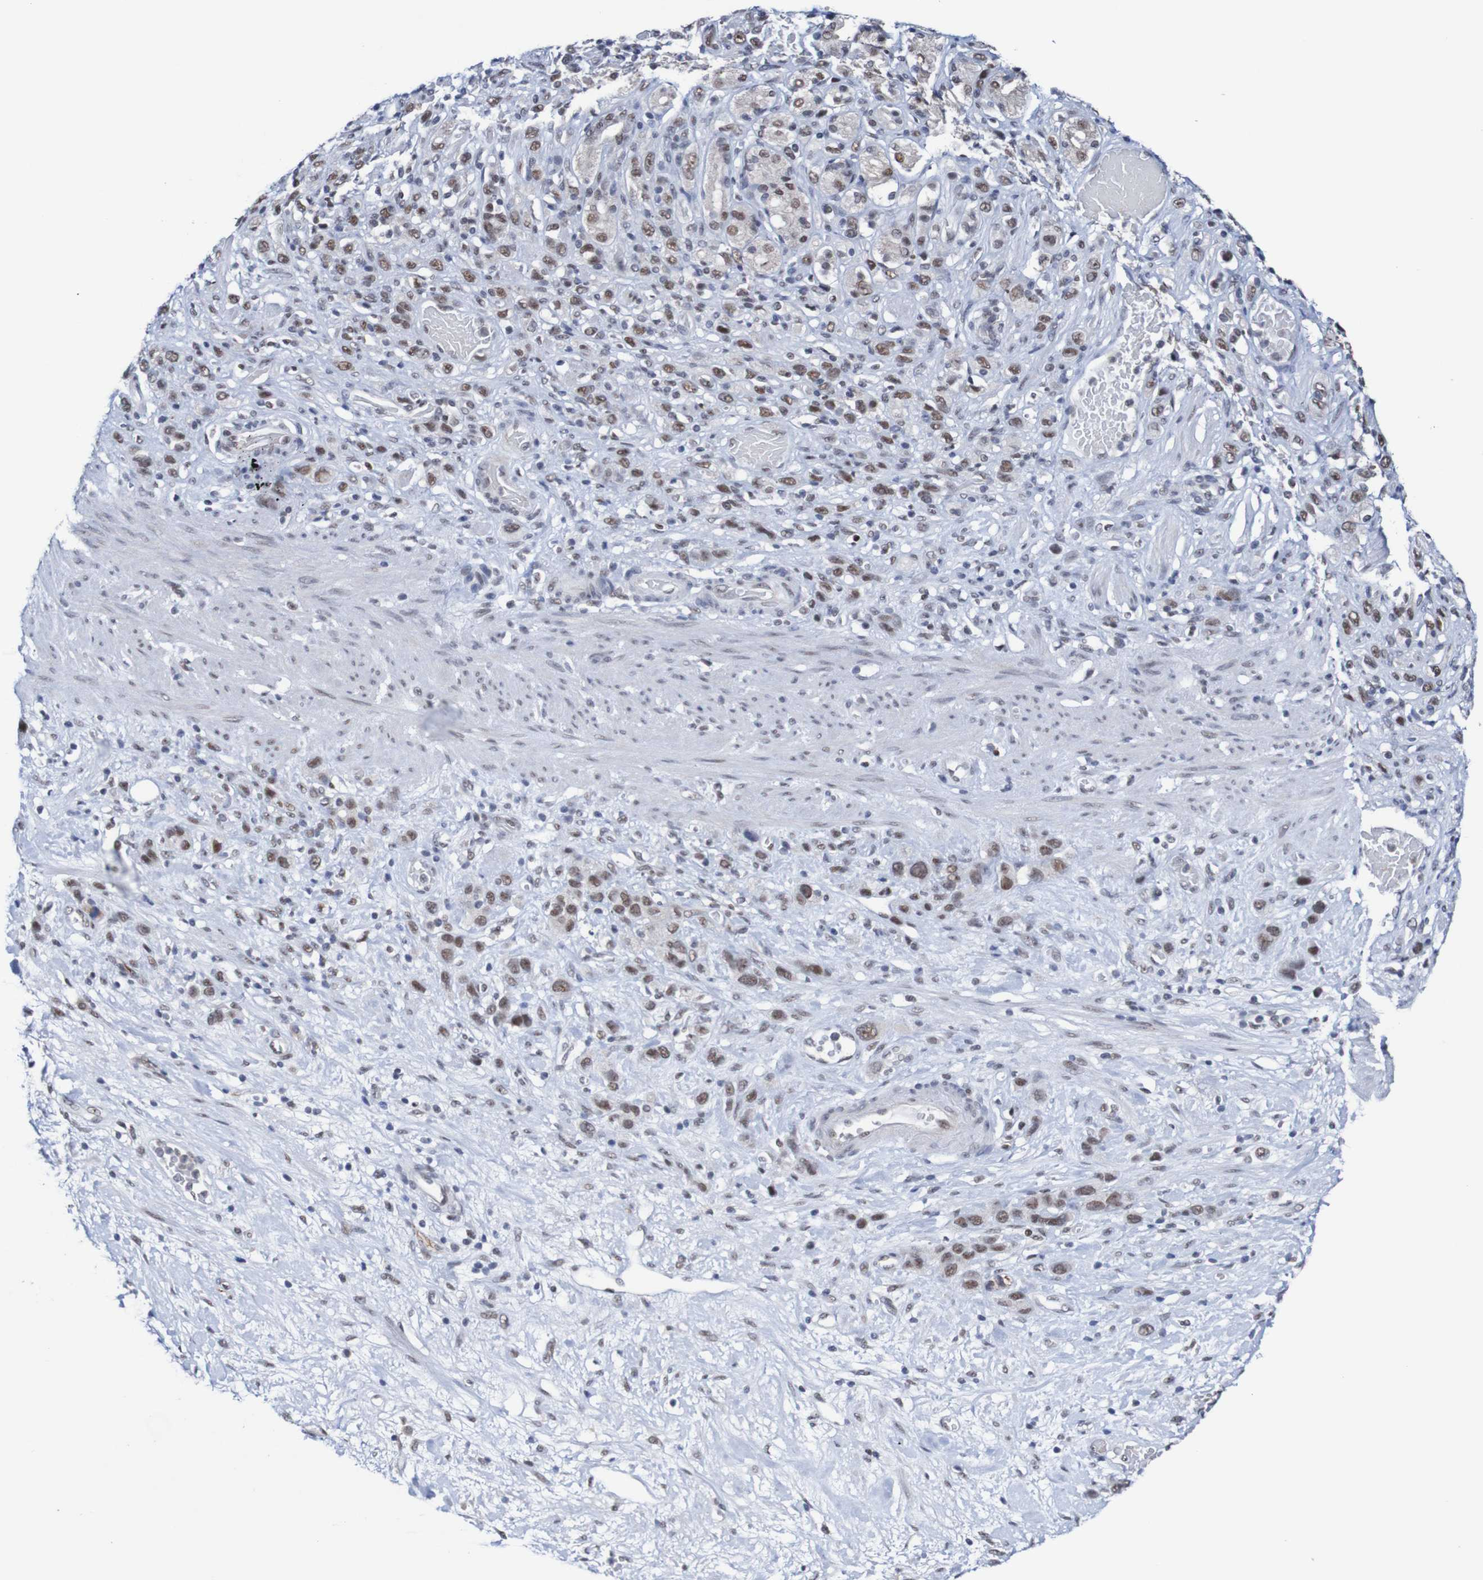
{"staining": {"intensity": "moderate", "quantity": "25%-75%", "location": "nuclear"}, "tissue": "stomach cancer", "cell_type": "Tumor cells", "image_type": "cancer", "snomed": [{"axis": "morphology", "description": "Adenocarcinoma, NOS"}, {"axis": "morphology", "description": "Adenocarcinoma, High grade"}, {"axis": "topography", "description": "Stomach, upper"}, {"axis": "topography", "description": "Stomach, lower"}], "caption": "Moderate nuclear staining for a protein is present in approximately 25%-75% of tumor cells of stomach adenocarcinoma using immunohistochemistry.", "gene": "CDC5L", "patient": {"sex": "female", "age": 65}}